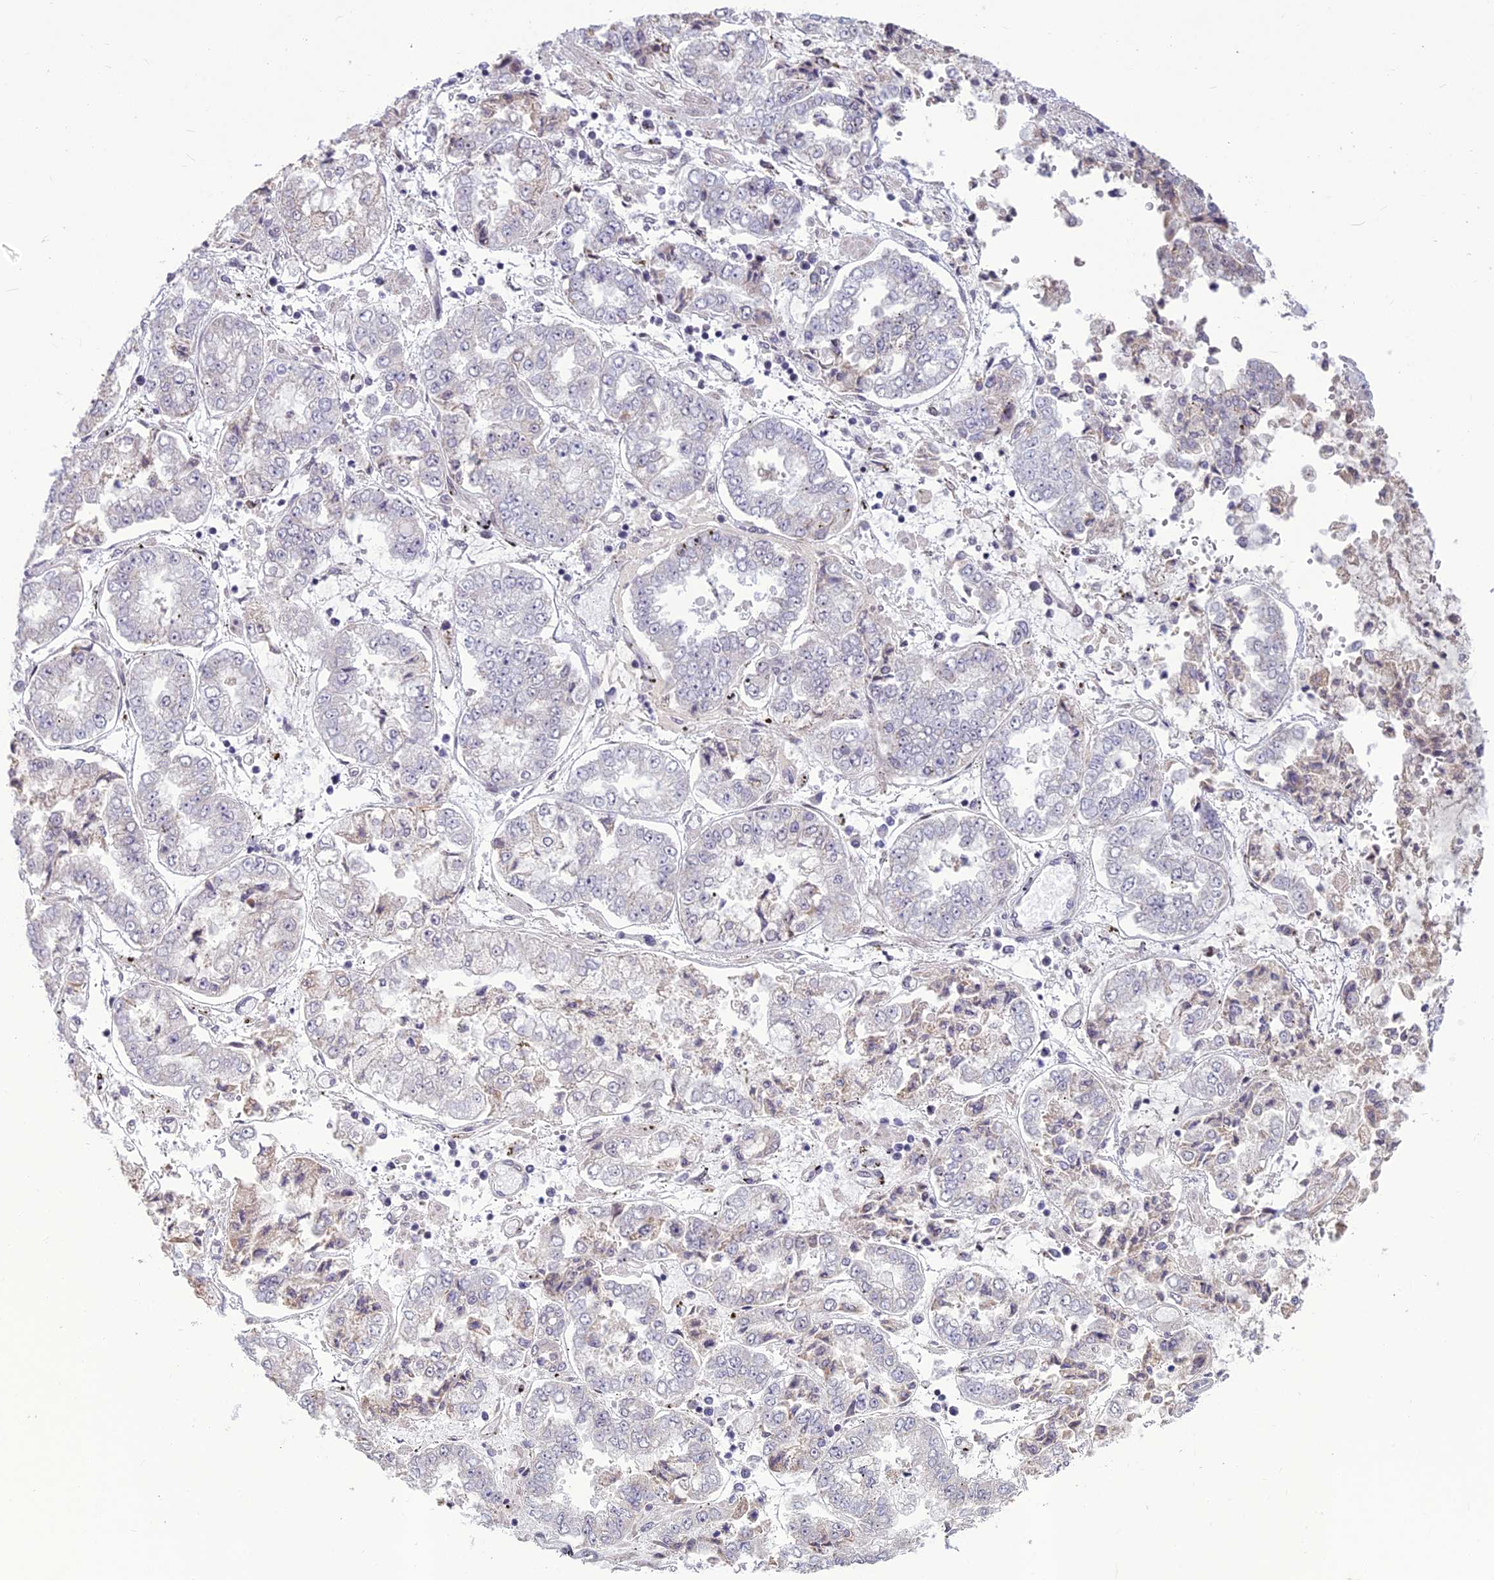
{"staining": {"intensity": "negative", "quantity": "none", "location": "none"}, "tissue": "stomach cancer", "cell_type": "Tumor cells", "image_type": "cancer", "snomed": [{"axis": "morphology", "description": "Adenocarcinoma, NOS"}, {"axis": "topography", "description": "Stomach"}], "caption": "Tumor cells show no significant expression in adenocarcinoma (stomach).", "gene": "FBRS", "patient": {"sex": "male", "age": 76}}